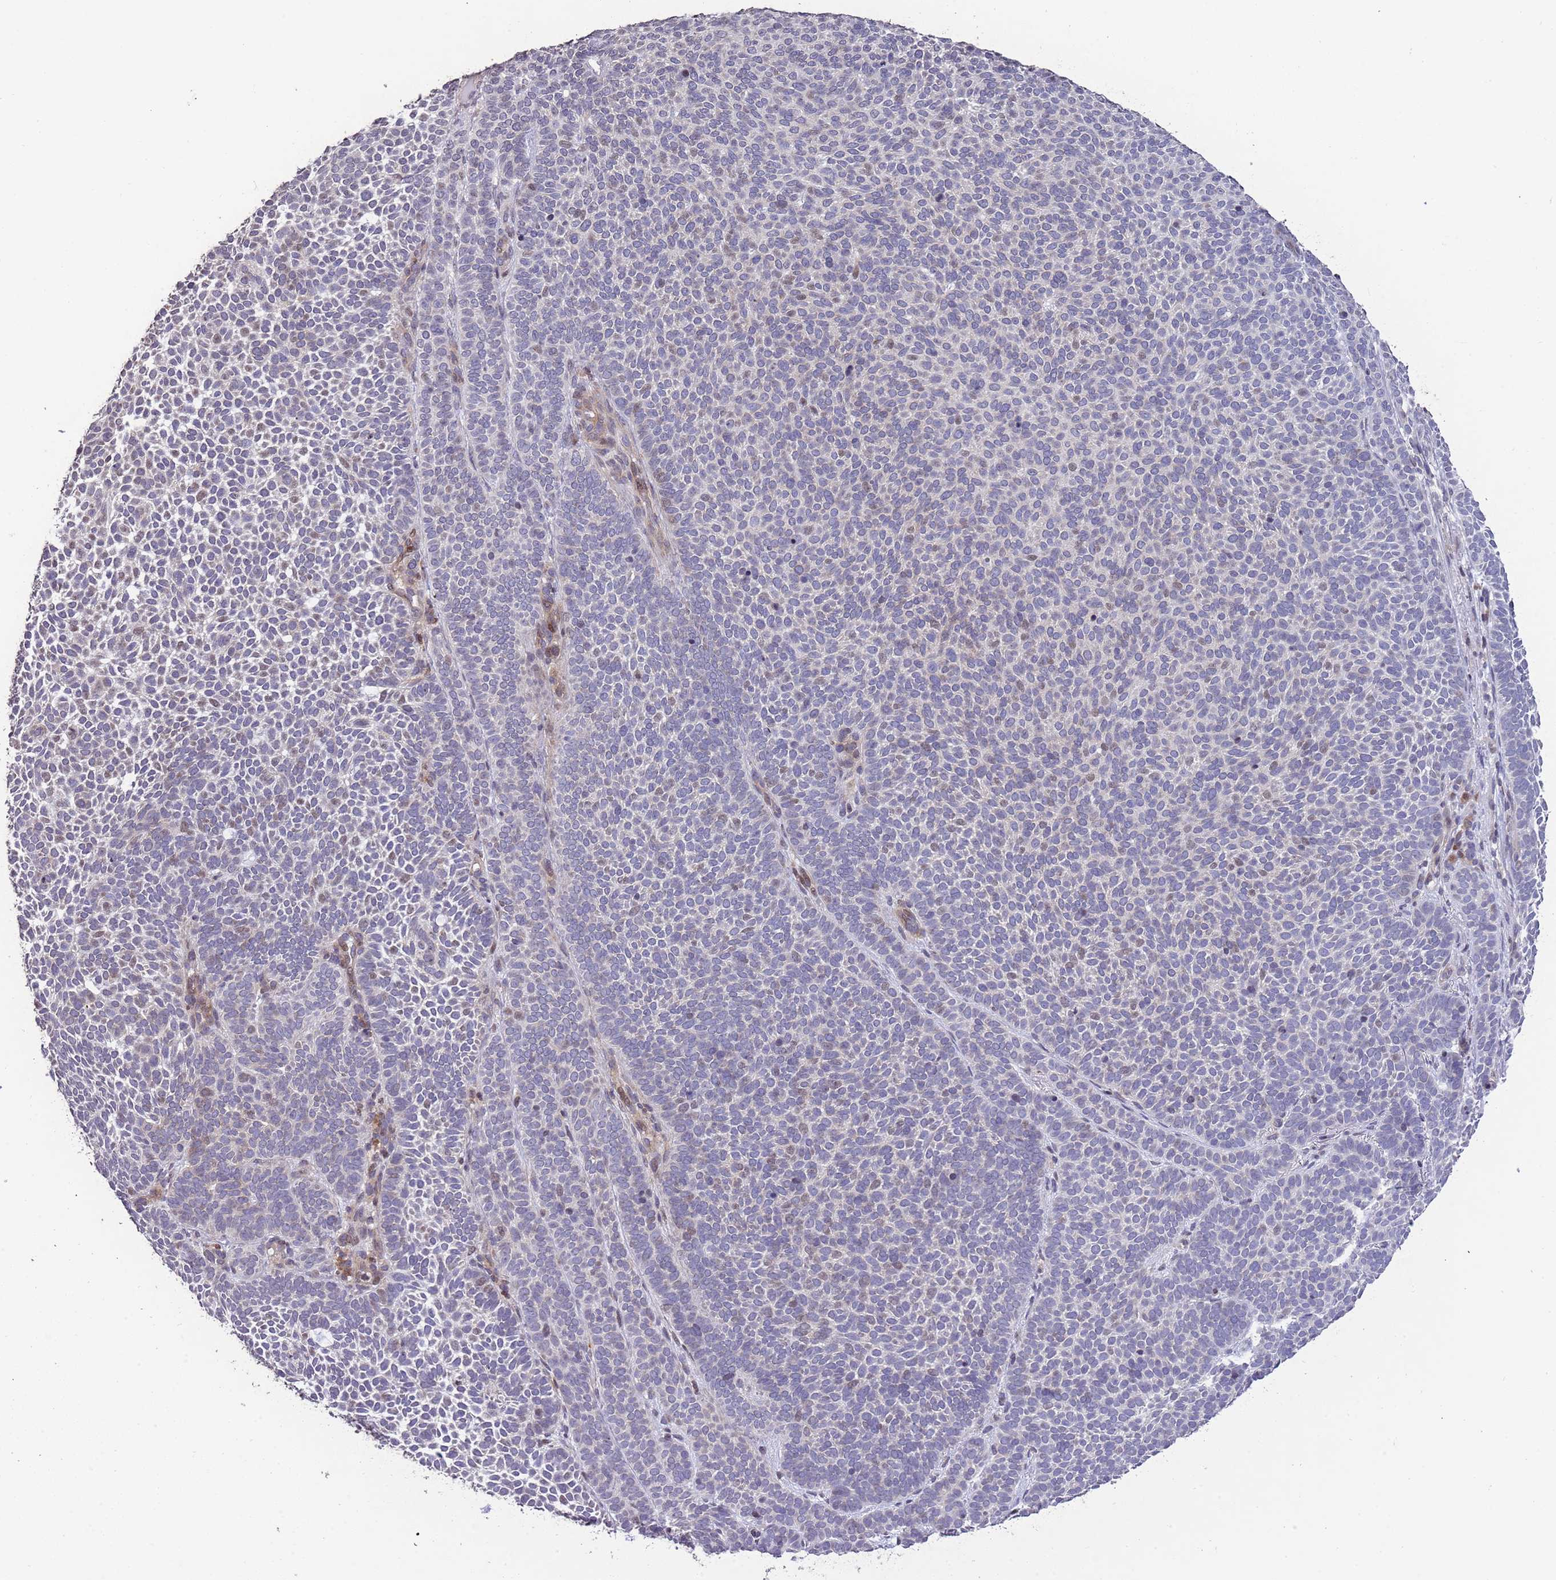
{"staining": {"intensity": "negative", "quantity": "none", "location": "none"}, "tissue": "skin cancer", "cell_type": "Tumor cells", "image_type": "cancer", "snomed": [{"axis": "morphology", "description": "Basal cell carcinoma"}, {"axis": "topography", "description": "Skin"}], "caption": "This is an IHC image of human skin cancer. There is no staining in tumor cells.", "gene": "SLC16A4", "patient": {"sex": "female", "age": 77}}